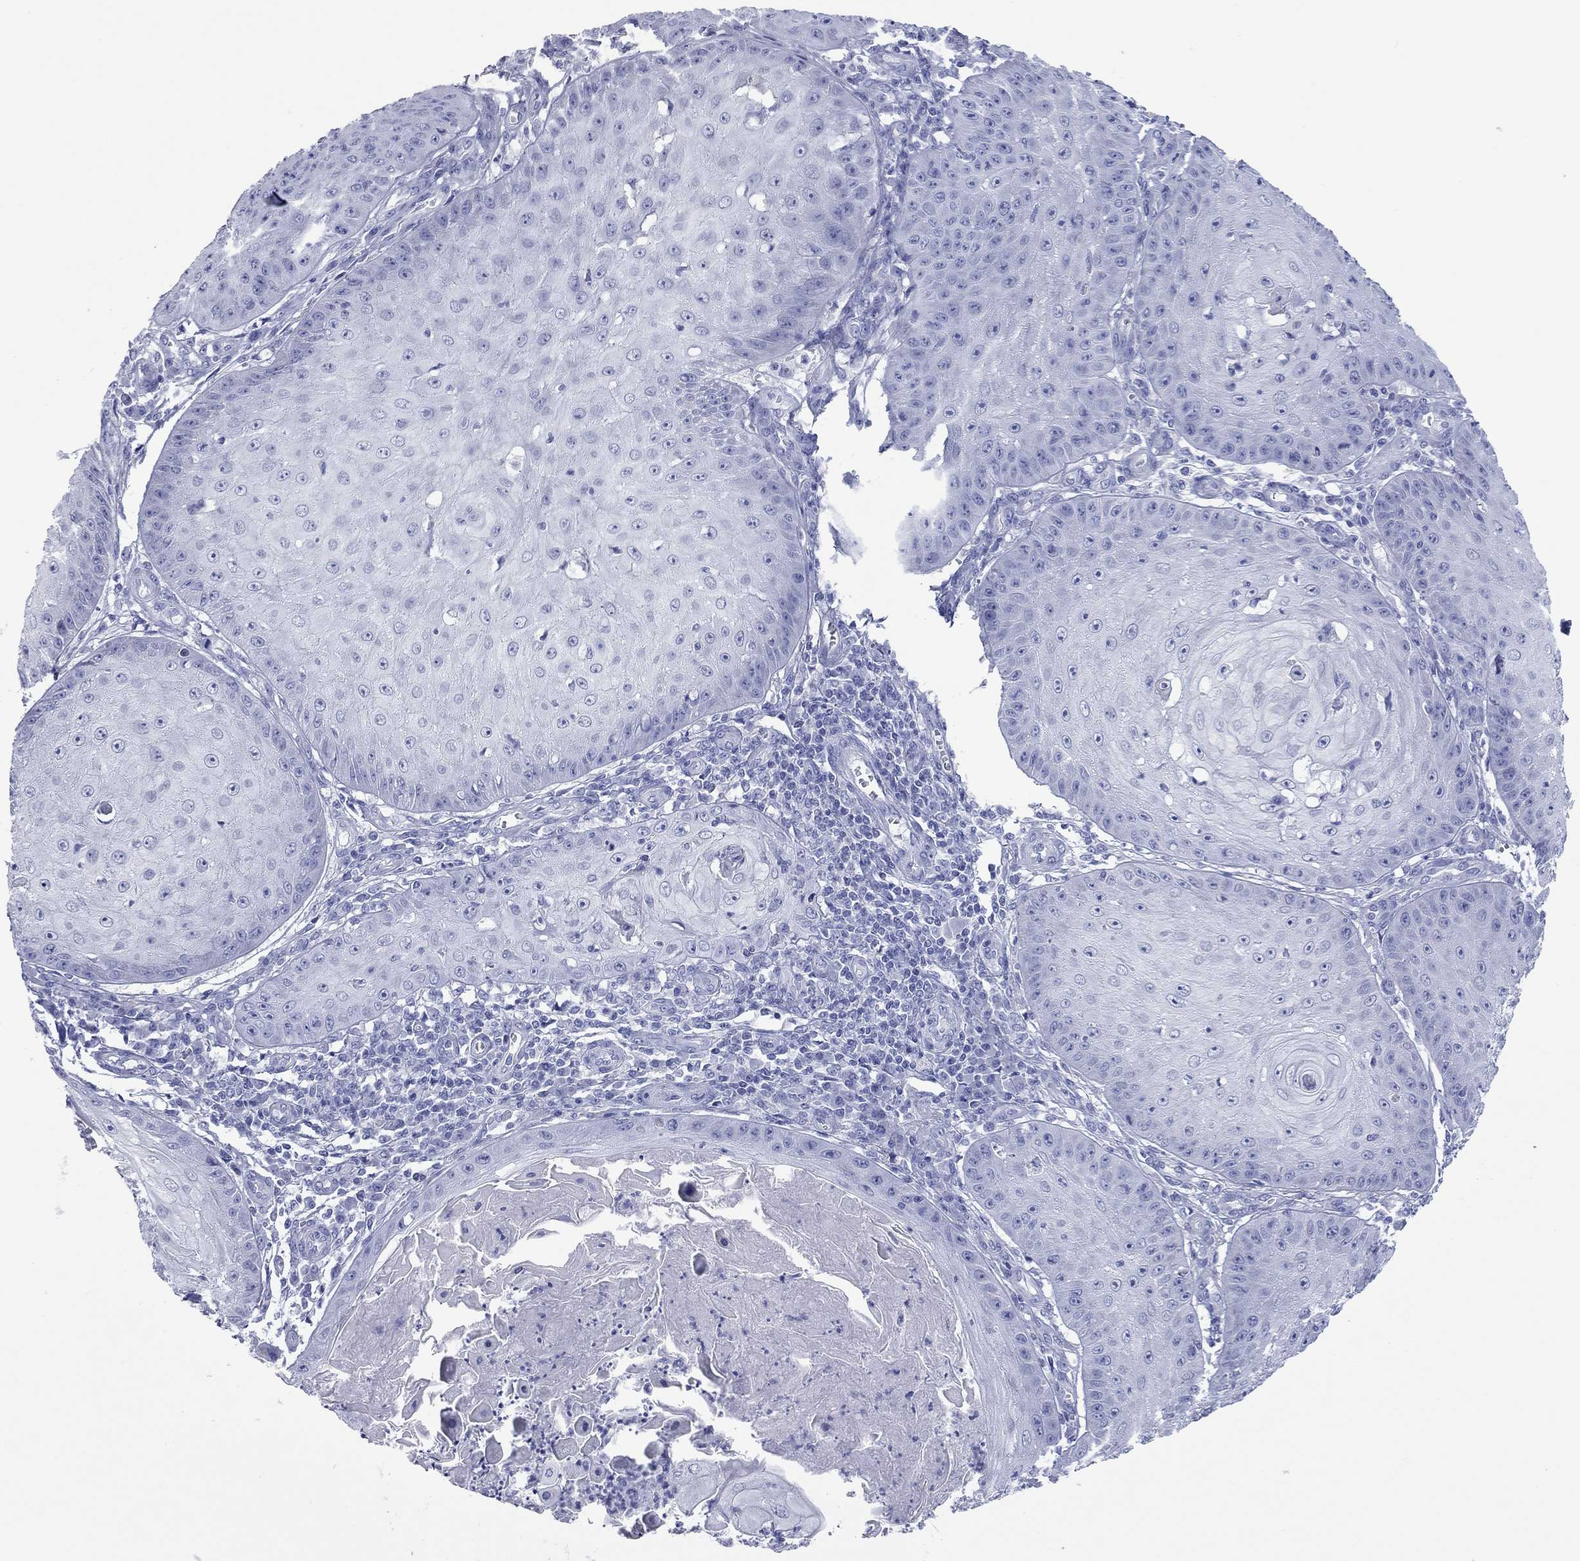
{"staining": {"intensity": "negative", "quantity": "none", "location": "none"}, "tissue": "skin cancer", "cell_type": "Tumor cells", "image_type": "cancer", "snomed": [{"axis": "morphology", "description": "Squamous cell carcinoma, NOS"}, {"axis": "topography", "description": "Skin"}], "caption": "Human skin cancer (squamous cell carcinoma) stained for a protein using immunohistochemistry (IHC) shows no expression in tumor cells.", "gene": "VSIG10", "patient": {"sex": "male", "age": 70}}